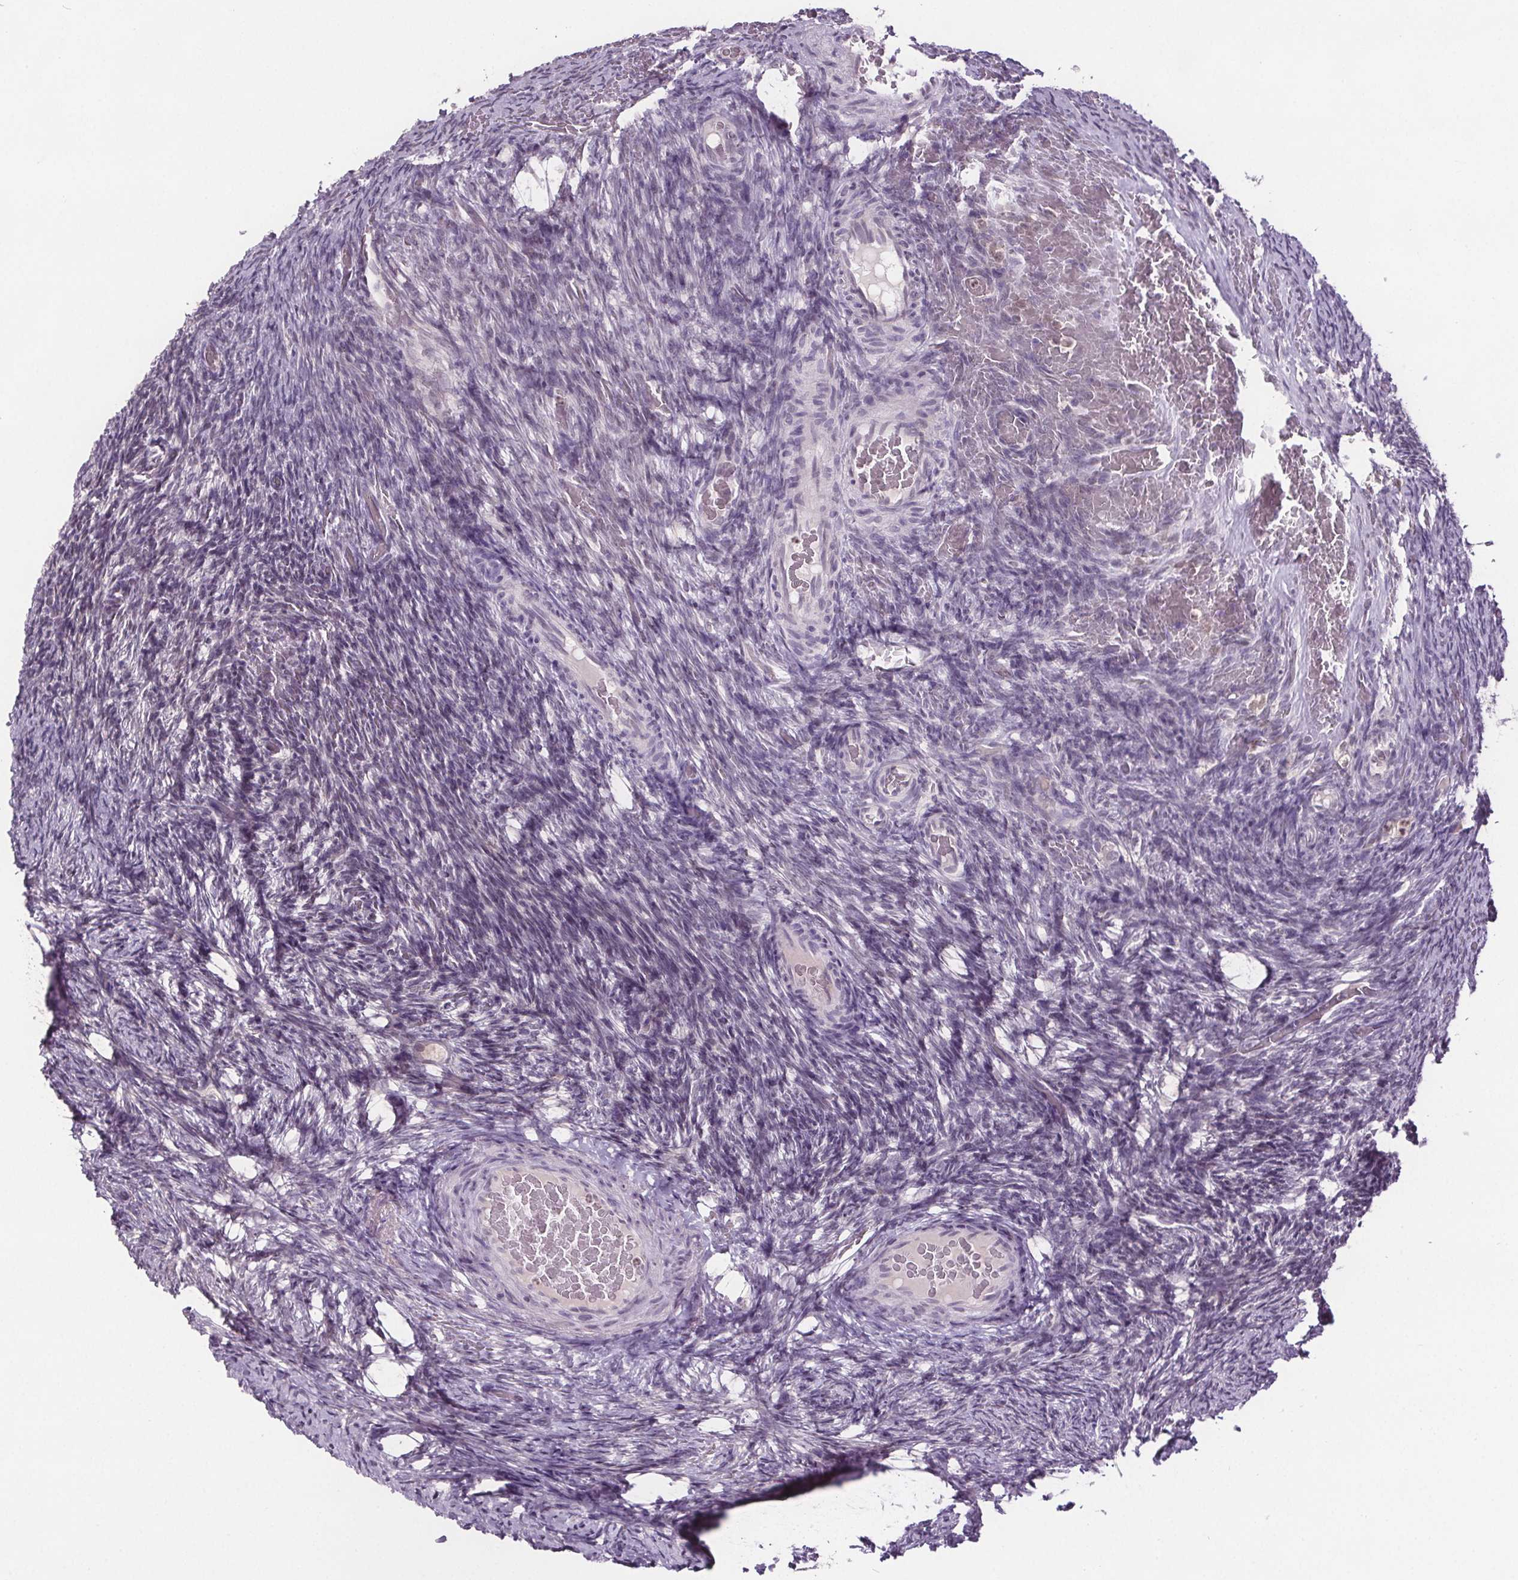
{"staining": {"intensity": "weak", "quantity": "25%-75%", "location": "nuclear"}, "tissue": "ovary", "cell_type": "Follicle cells", "image_type": "normal", "snomed": [{"axis": "morphology", "description": "Normal tissue, NOS"}, {"axis": "topography", "description": "Ovary"}], "caption": "Immunohistochemical staining of unremarkable human ovary exhibits weak nuclear protein positivity in about 25%-75% of follicle cells.", "gene": "CENPF", "patient": {"sex": "female", "age": 34}}